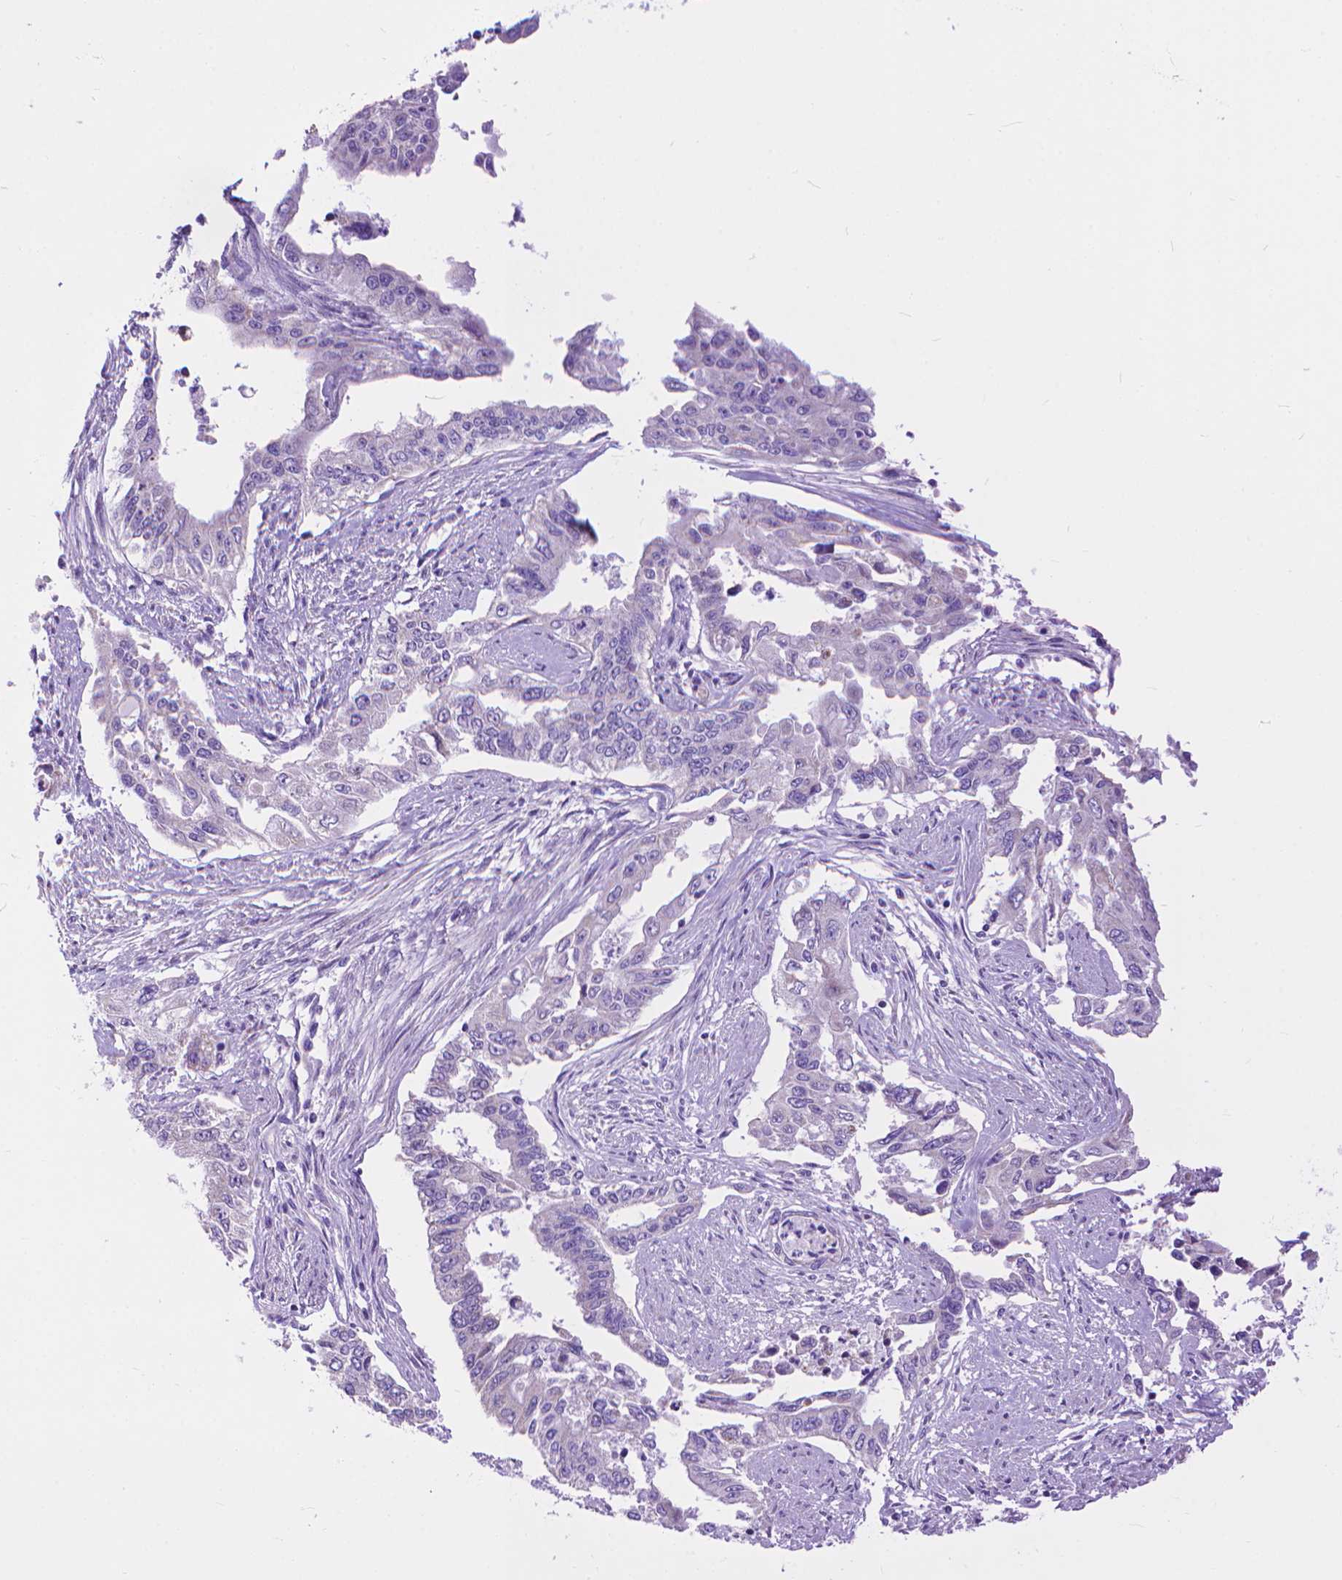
{"staining": {"intensity": "negative", "quantity": "none", "location": "none"}, "tissue": "endometrial cancer", "cell_type": "Tumor cells", "image_type": "cancer", "snomed": [{"axis": "morphology", "description": "Adenocarcinoma, NOS"}, {"axis": "topography", "description": "Uterus"}], "caption": "Endometrial cancer (adenocarcinoma) was stained to show a protein in brown. There is no significant expression in tumor cells.", "gene": "DHRS2", "patient": {"sex": "female", "age": 59}}